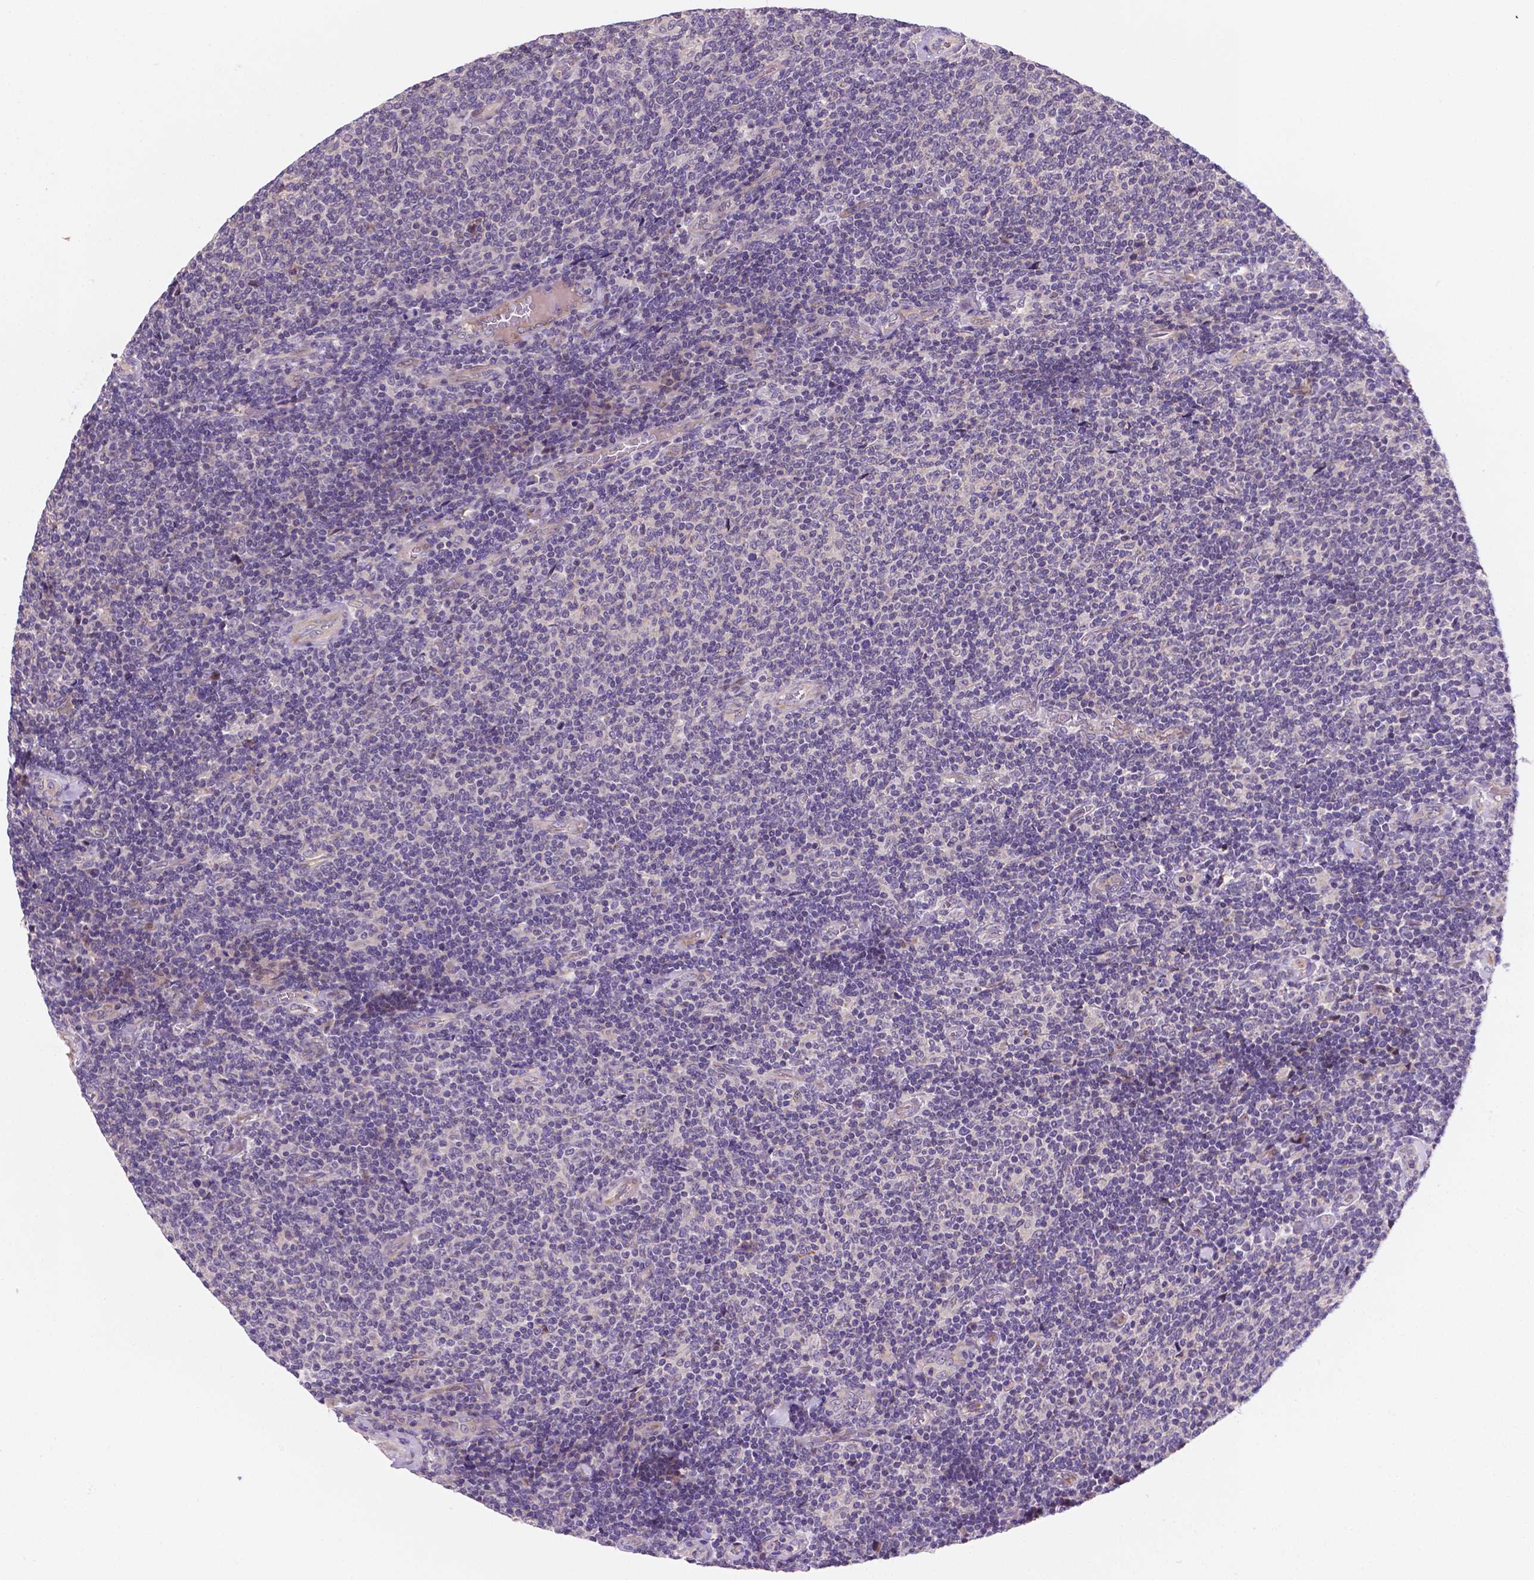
{"staining": {"intensity": "negative", "quantity": "none", "location": "none"}, "tissue": "lymphoma", "cell_type": "Tumor cells", "image_type": "cancer", "snomed": [{"axis": "morphology", "description": "Malignant lymphoma, non-Hodgkin's type, Low grade"}, {"axis": "topography", "description": "Lymph node"}], "caption": "The immunohistochemistry (IHC) photomicrograph has no significant staining in tumor cells of lymphoma tissue.", "gene": "TM4SF20", "patient": {"sex": "male", "age": 52}}